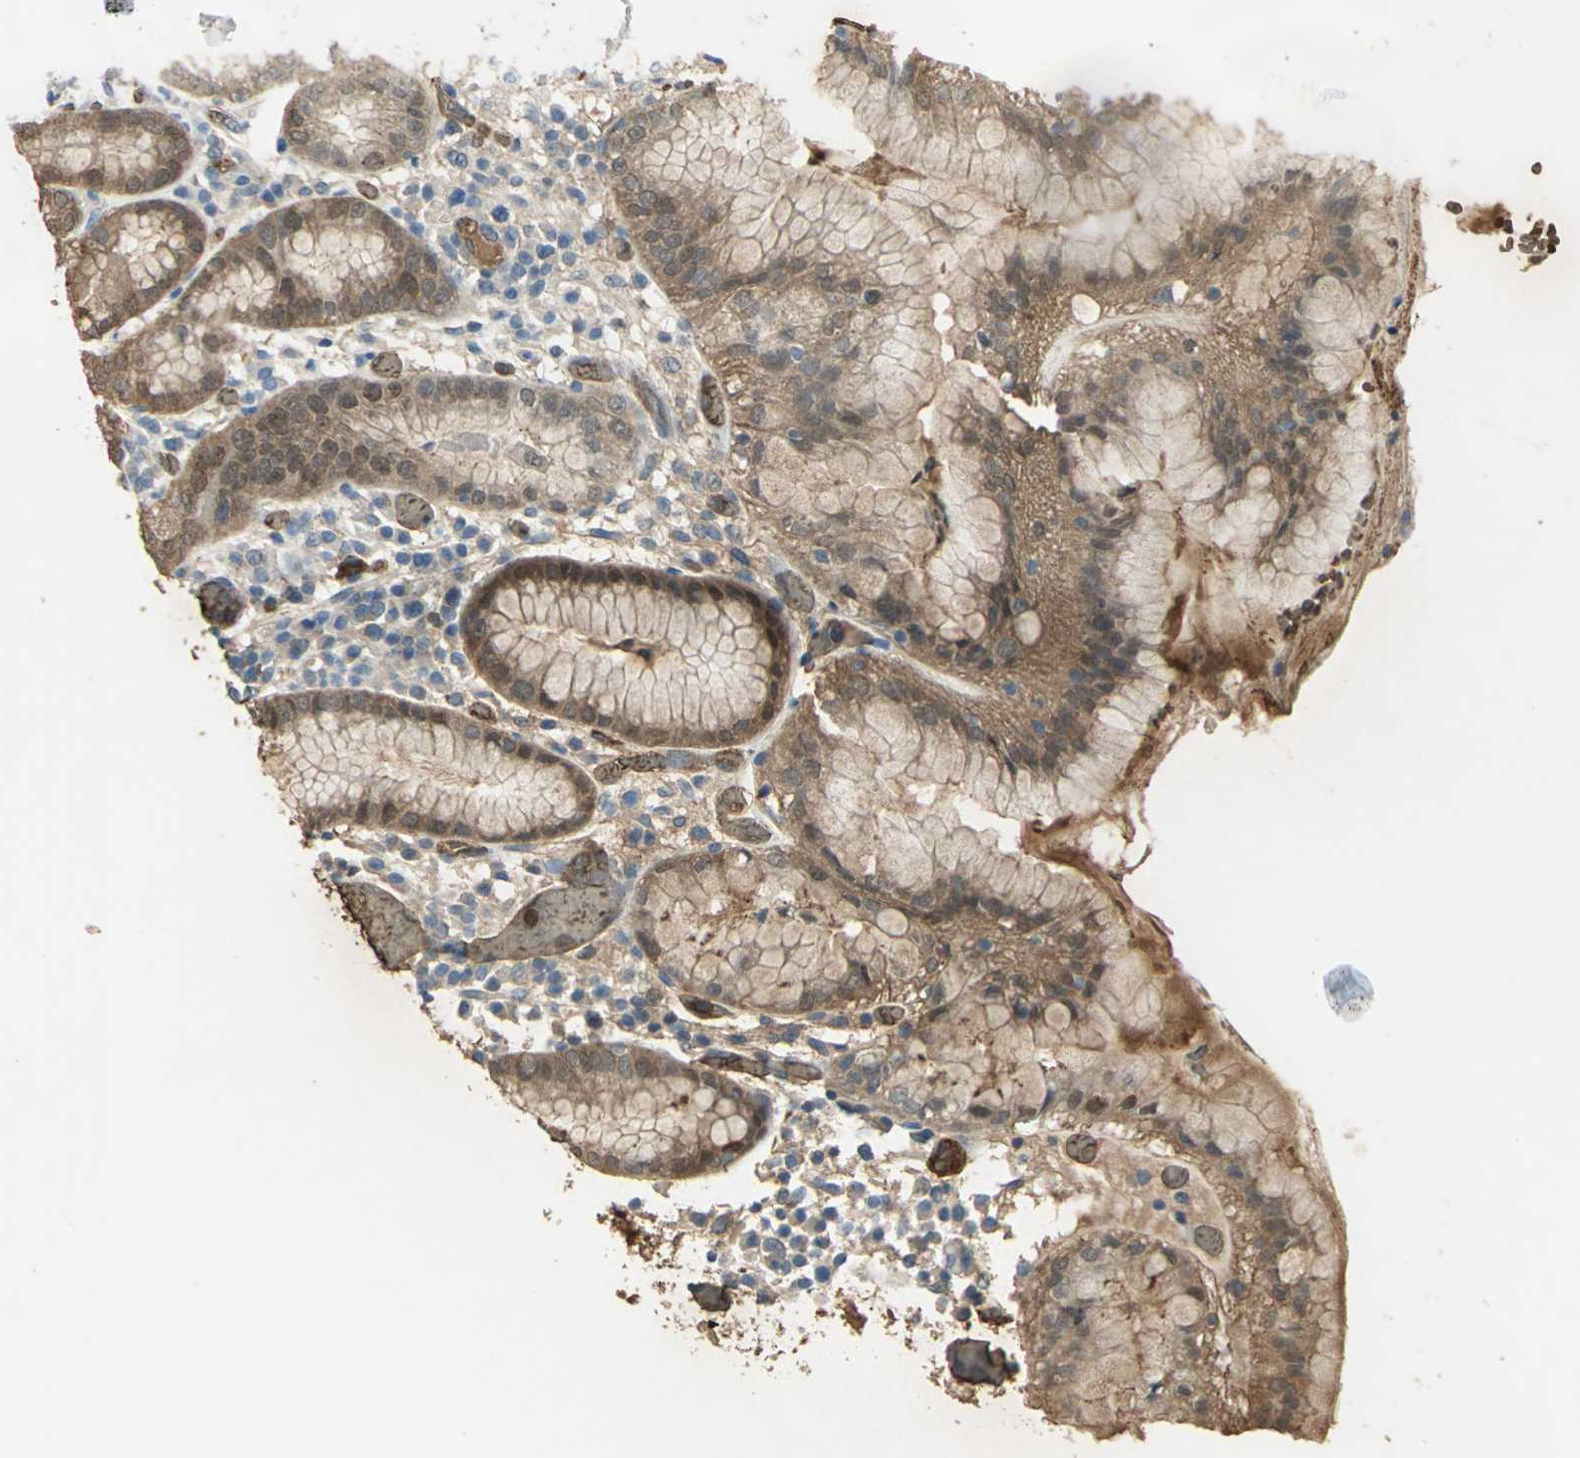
{"staining": {"intensity": "moderate", "quantity": ">75%", "location": "cytoplasmic/membranous,nuclear"}, "tissue": "stomach", "cell_type": "Glandular cells", "image_type": "normal", "snomed": [{"axis": "morphology", "description": "Normal tissue, NOS"}, {"axis": "topography", "description": "Stomach"}, {"axis": "topography", "description": "Stomach, lower"}], "caption": "Immunohistochemical staining of unremarkable human stomach reveals moderate cytoplasmic/membranous,nuclear protein staining in approximately >75% of glandular cells.", "gene": "DDAH1", "patient": {"sex": "female", "age": 75}}